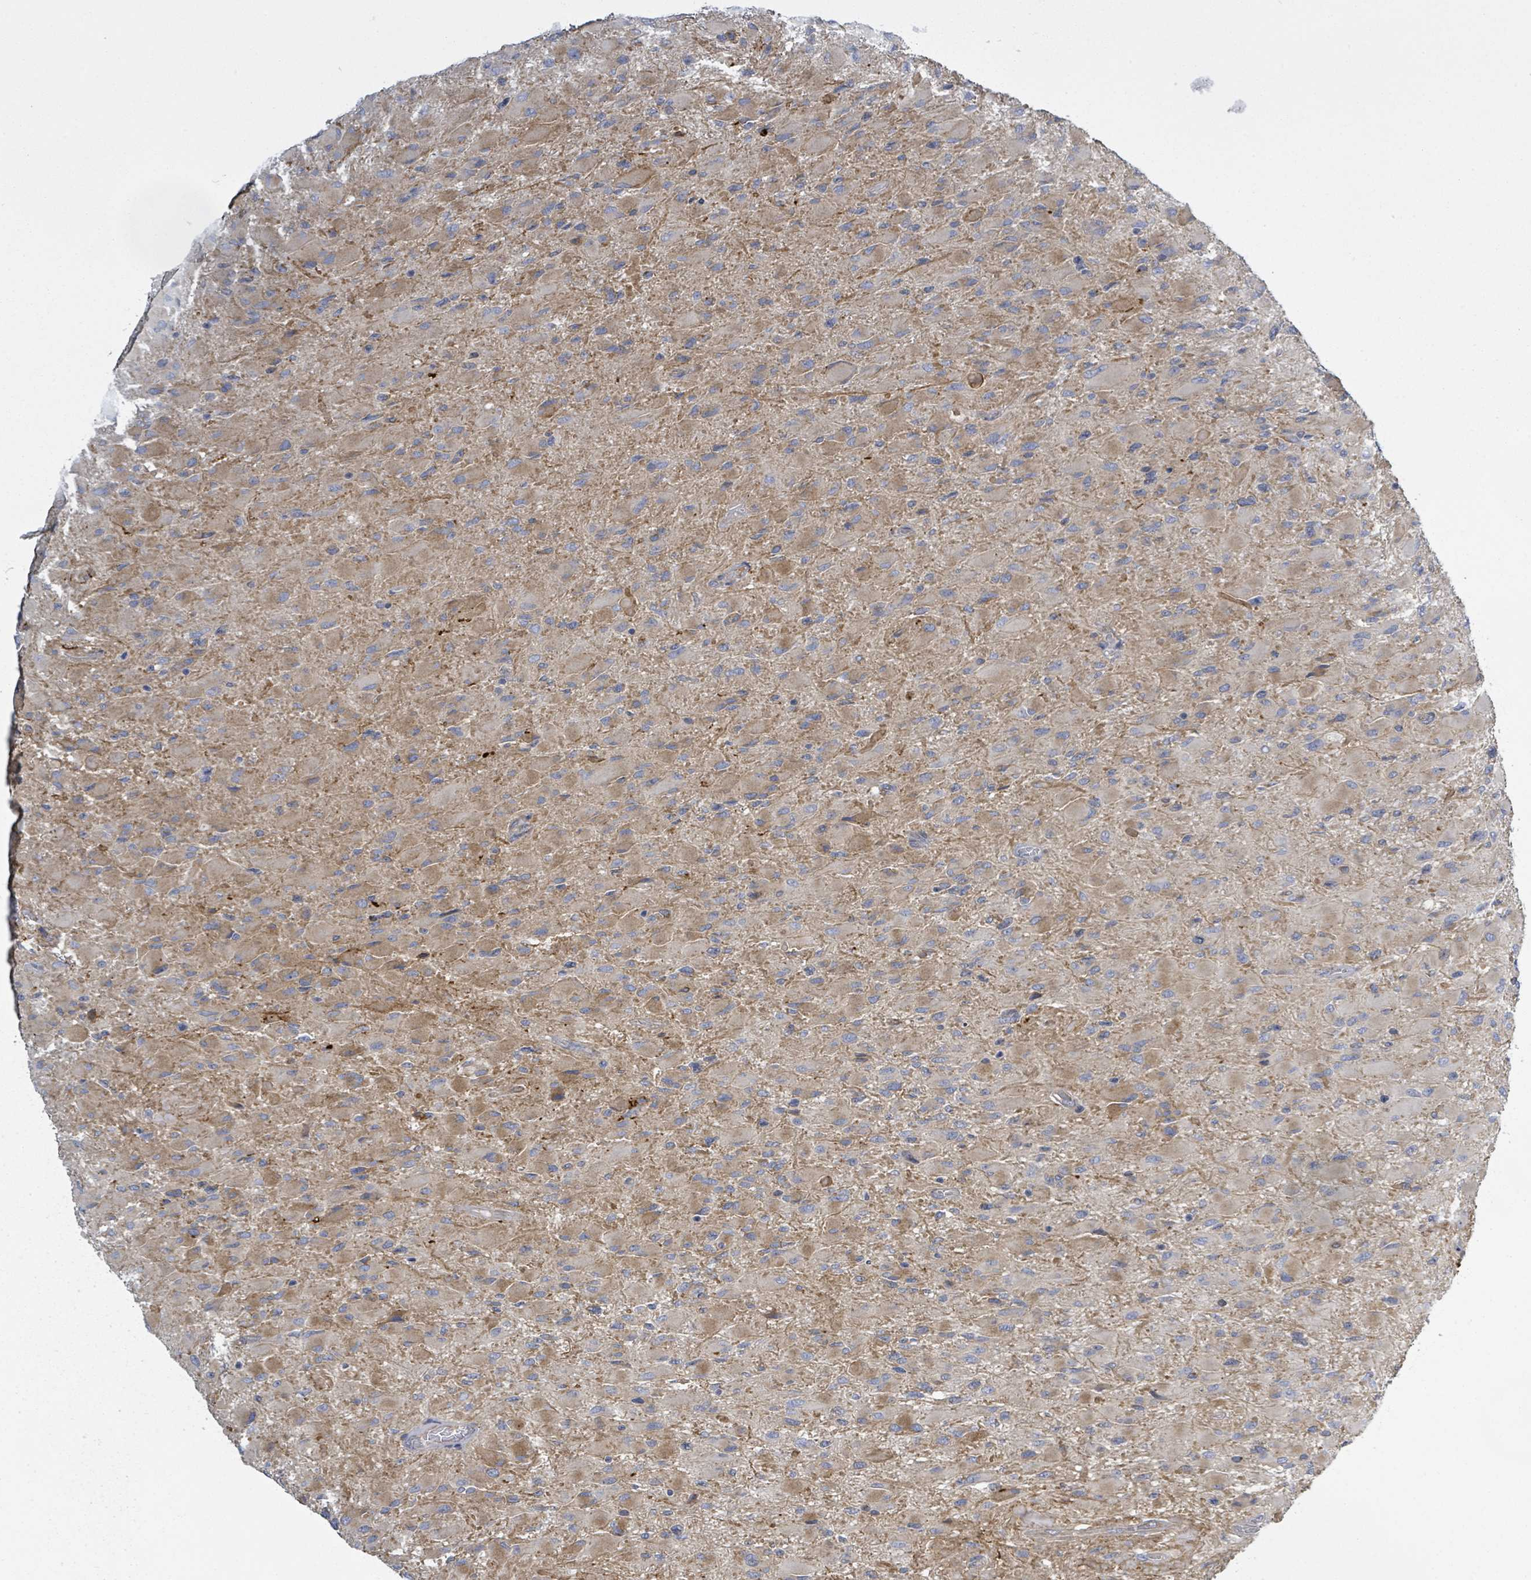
{"staining": {"intensity": "moderate", "quantity": "25%-75%", "location": "cytoplasmic/membranous"}, "tissue": "glioma", "cell_type": "Tumor cells", "image_type": "cancer", "snomed": [{"axis": "morphology", "description": "Glioma, malignant, High grade"}, {"axis": "topography", "description": "Cerebral cortex"}], "caption": "Immunohistochemistry (IHC) photomicrograph of neoplastic tissue: malignant high-grade glioma stained using IHC displays medium levels of moderate protein expression localized specifically in the cytoplasmic/membranous of tumor cells, appearing as a cytoplasmic/membranous brown color.", "gene": "ATP13A1", "patient": {"sex": "female", "age": 36}}